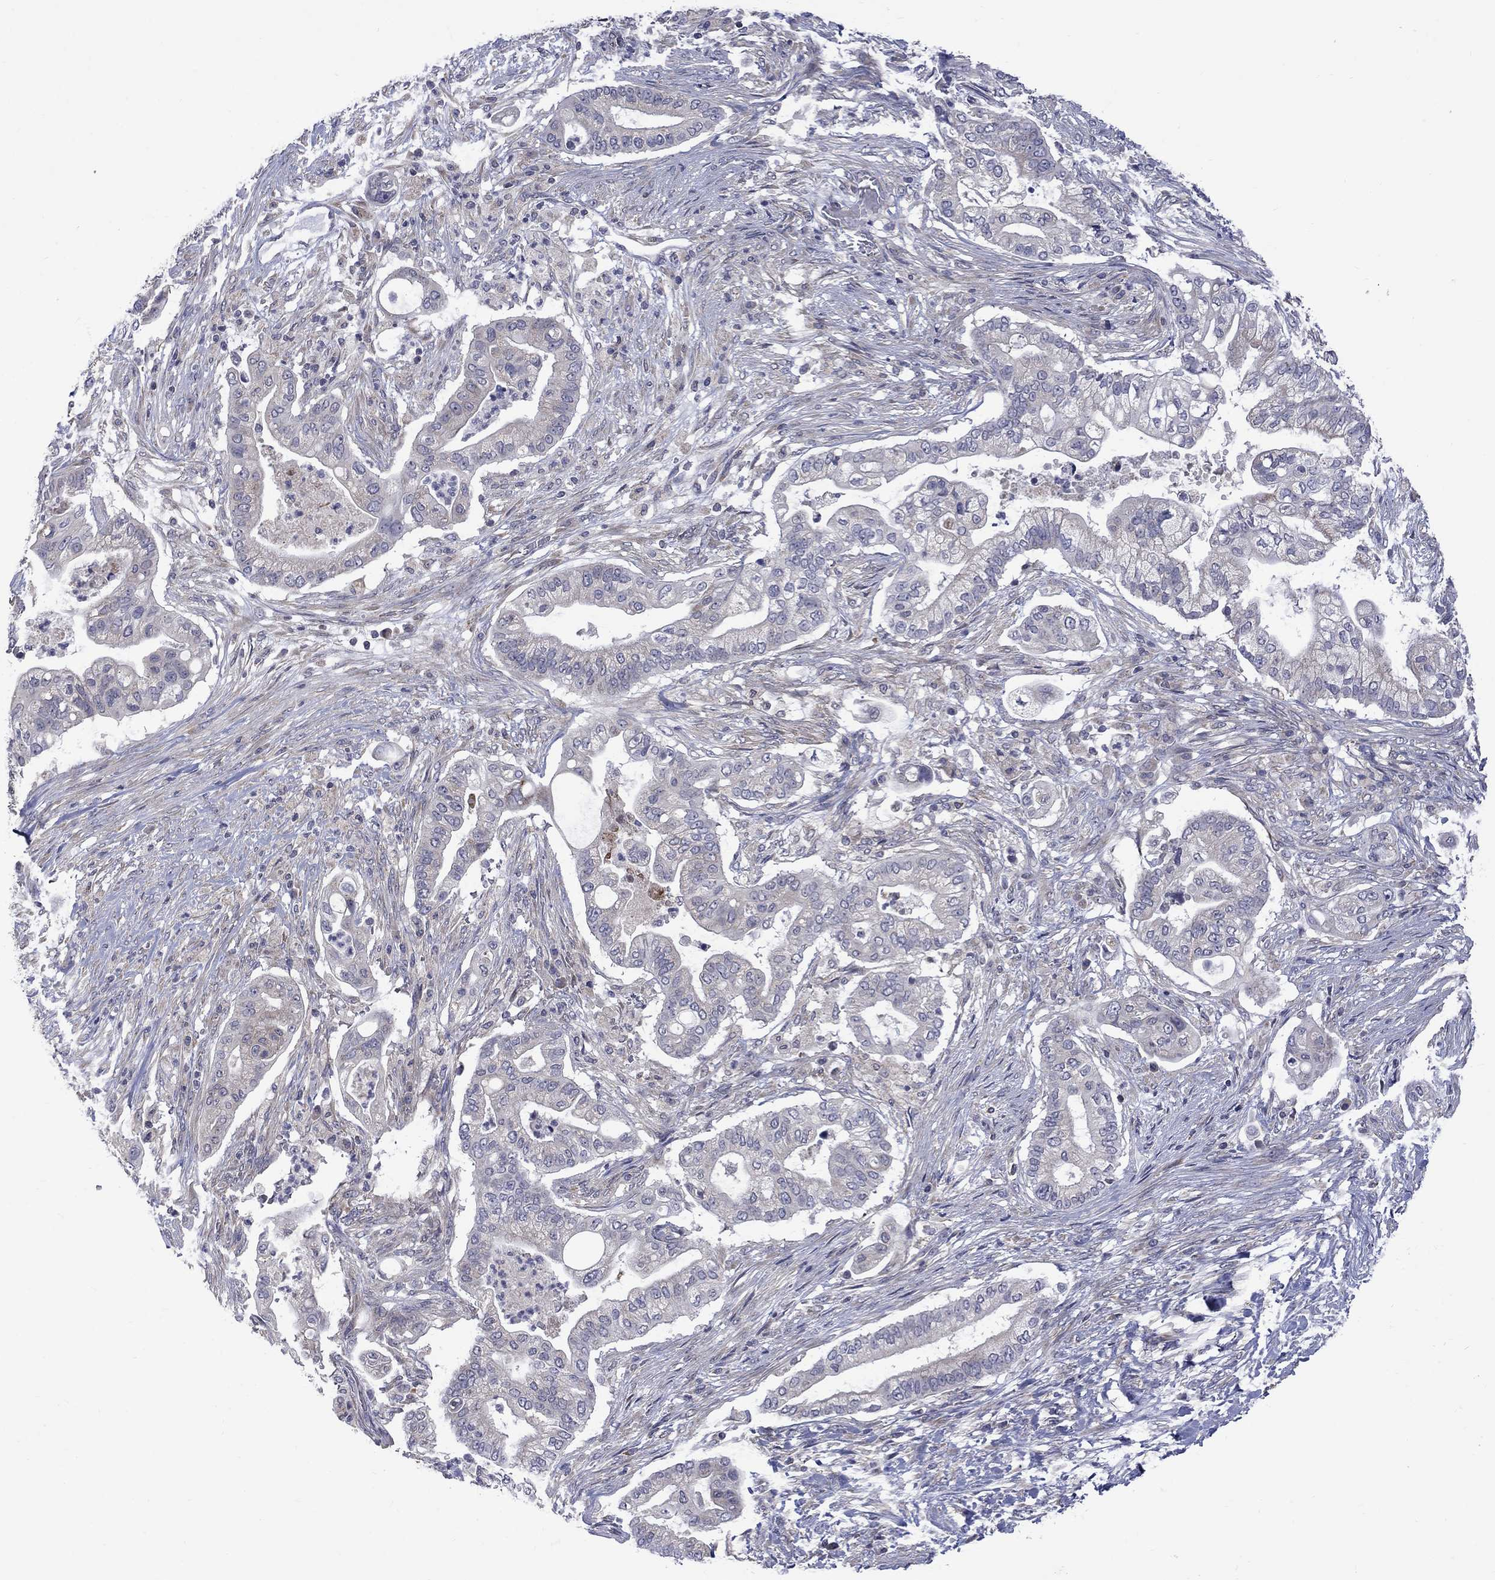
{"staining": {"intensity": "negative", "quantity": "none", "location": "none"}, "tissue": "pancreatic cancer", "cell_type": "Tumor cells", "image_type": "cancer", "snomed": [{"axis": "morphology", "description": "Adenocarcinoma, NOS"}, {"axis": "topography", "description": "Pancreas"}], "caption": "Tumor cells show no significant staining in pancreatic adenocarcinoma.", "gene": "SH2B1", "patient": {"sex": "female", "age": 69}}